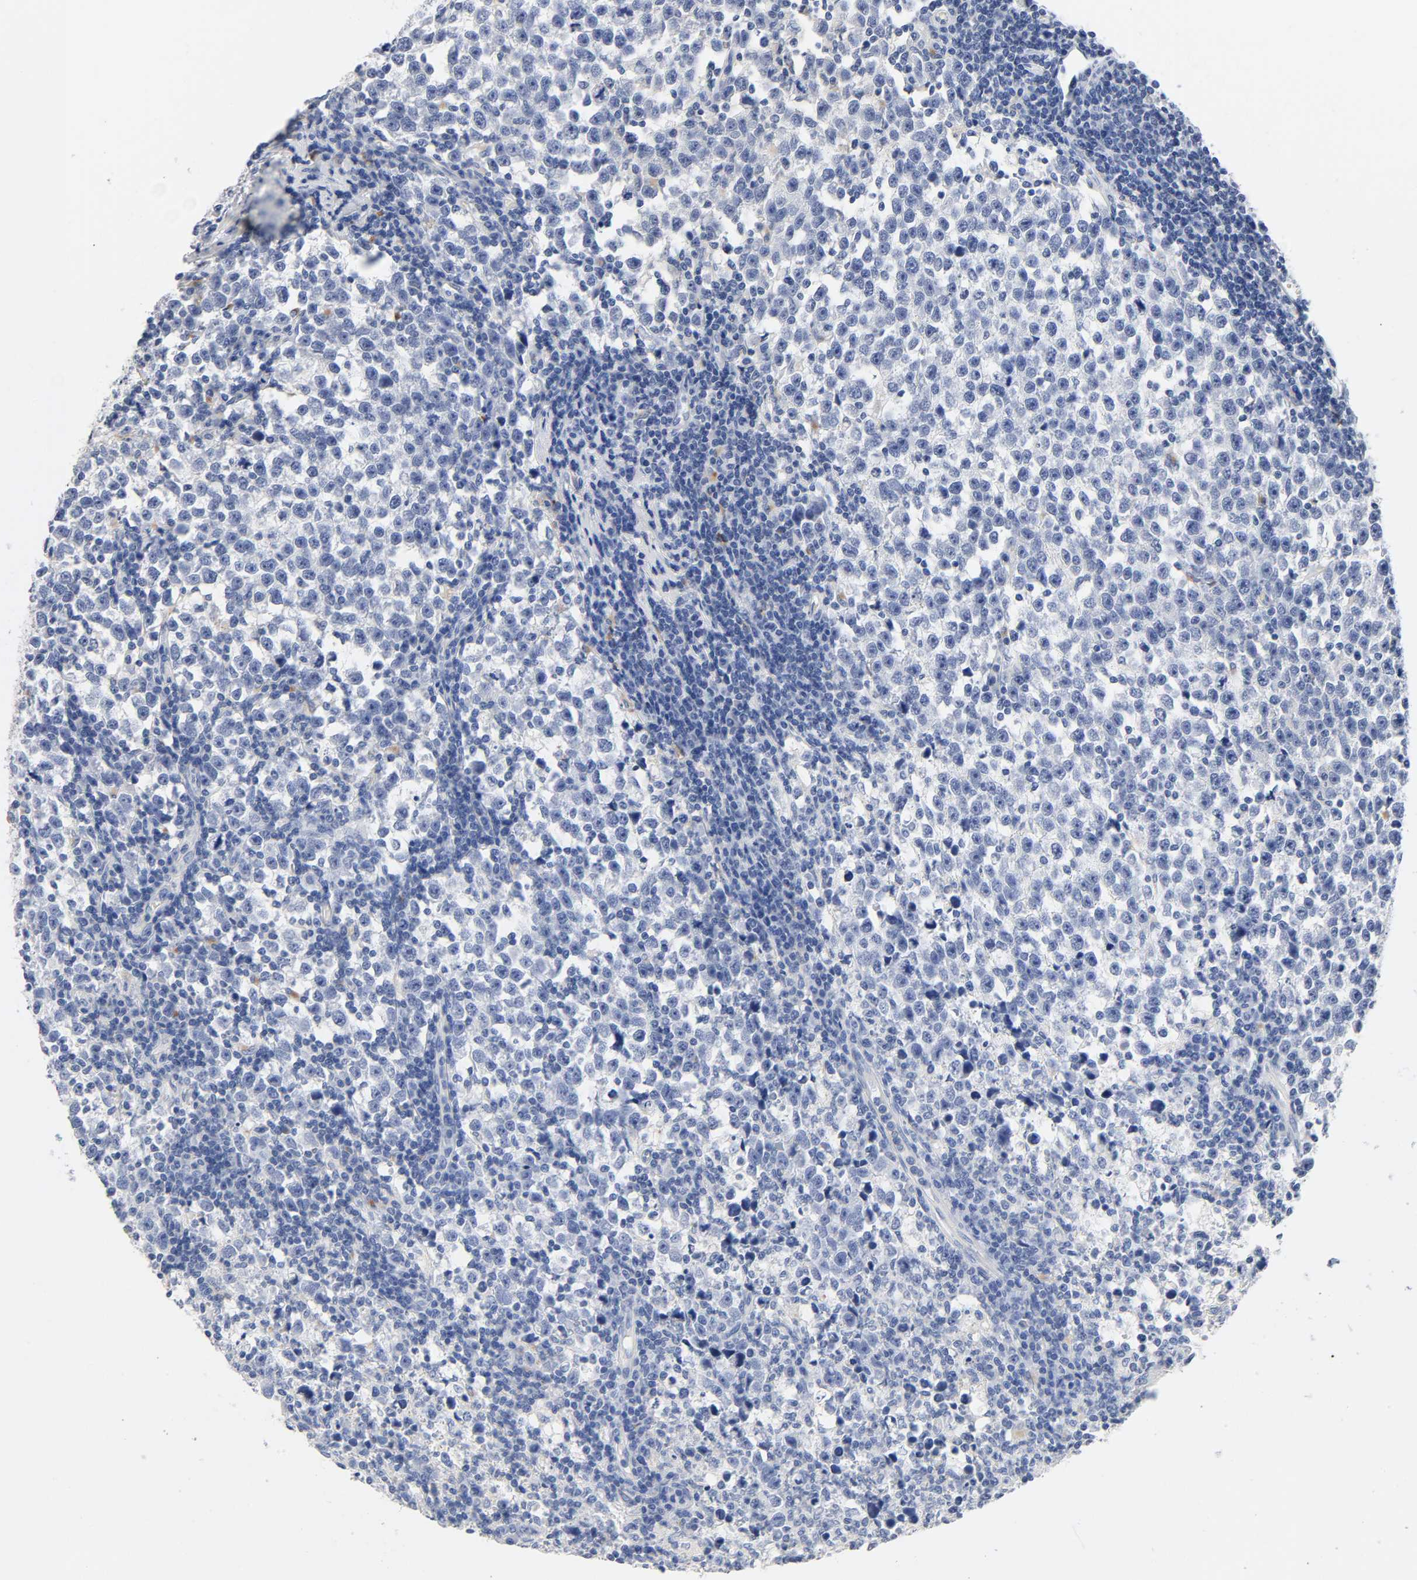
{"staining": {"intensity": "negative", "quantity": "none", "location": "none"}, "tissue": "testis cancer", "cell_type": "Tumor cells", "image_type": "cancer", "snomed": [{"axis": "morphology", "description": "Seminoma, NOS"}, {"axis": "topography", "description": "Testis"}], "caption": "Testis seminoma was stained to show a protein in brown. There is no significant expression in tumor cells.", "gene": "PLP1", "patient": {"sex": "male", "age": 43}}